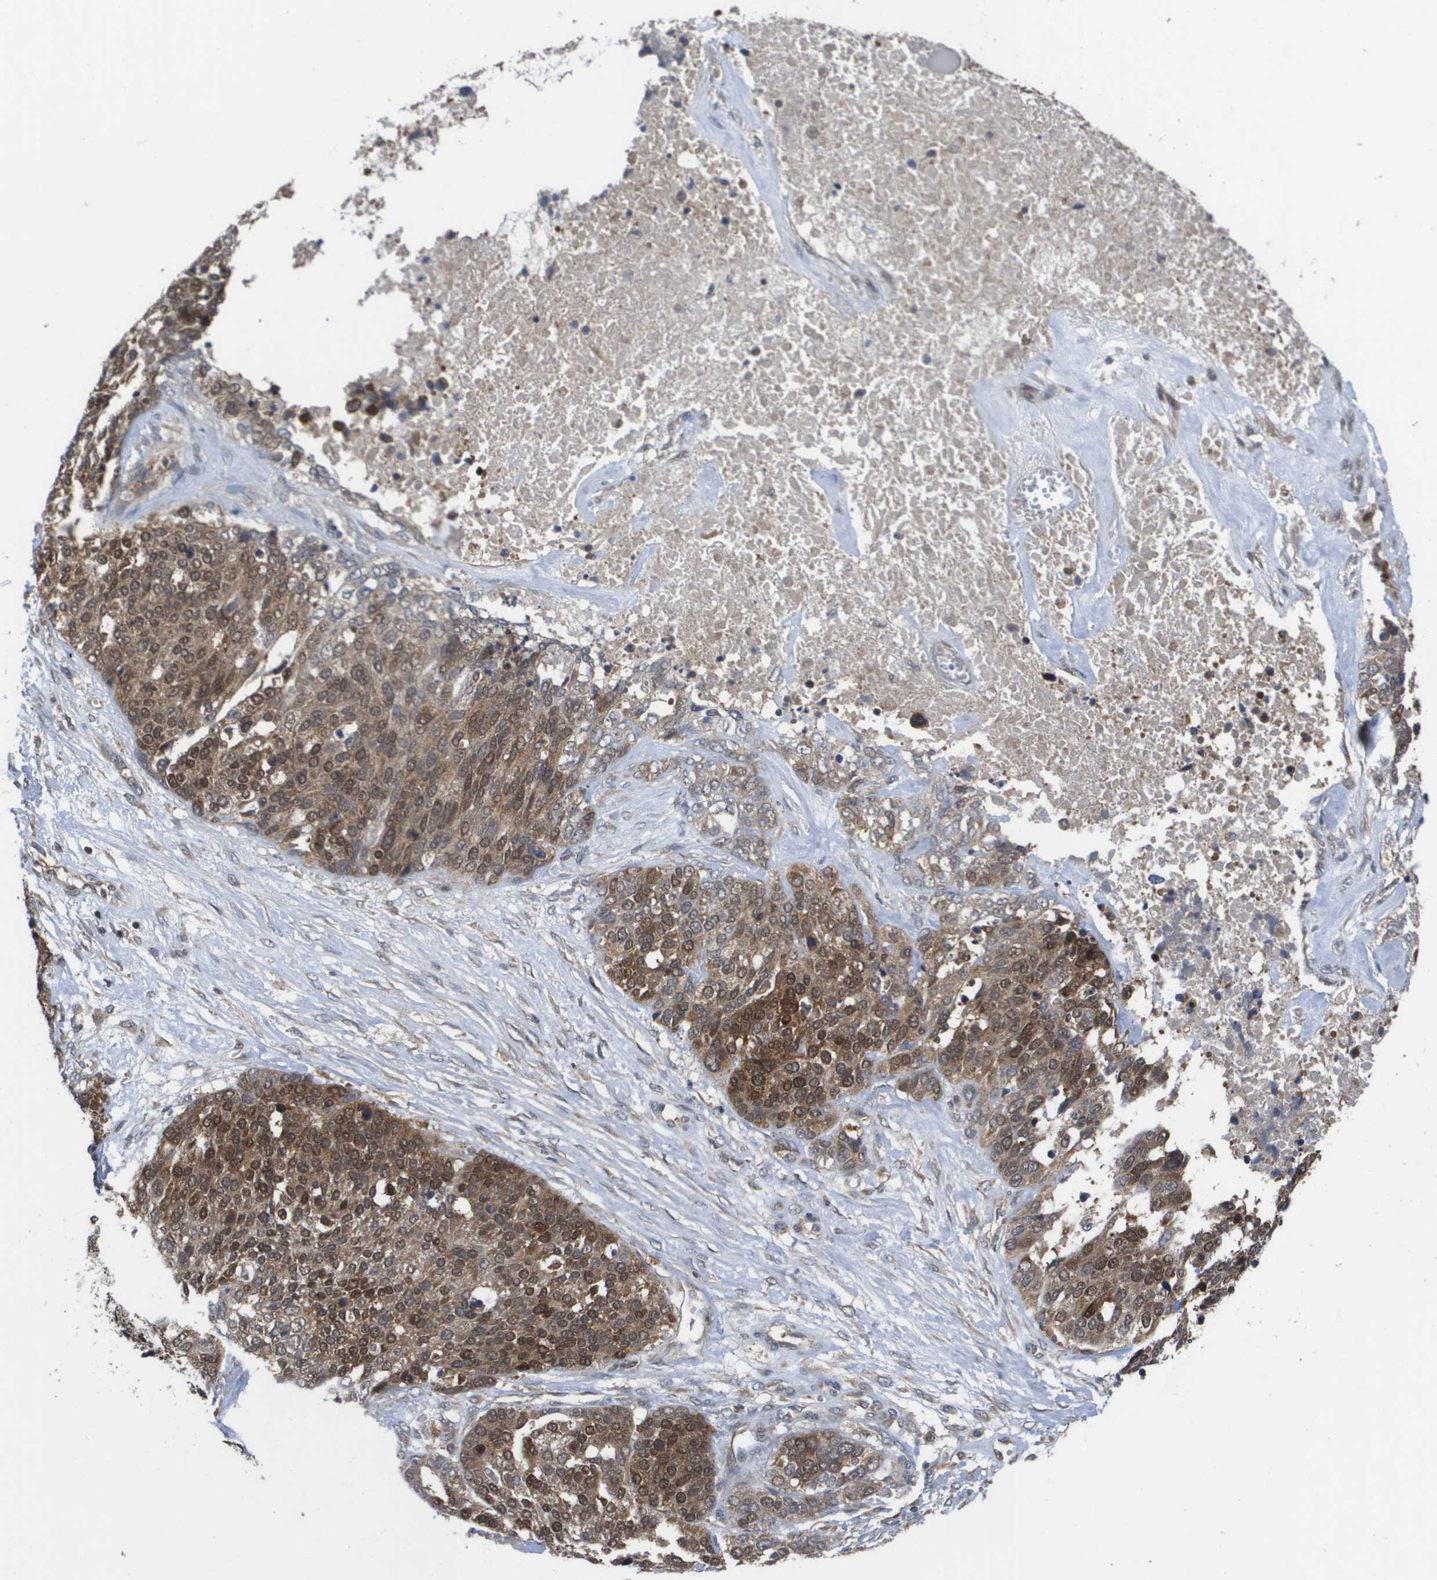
{"staining": {"intensity": "moderate", "quantity": ">75%", "location": "cytoplasmic/membranous"}, "tissue": "ovarian cancer", "cell_type": "Tumor cells", "image_type": "cancer", "snomed": [{"axis": "morphology", "description": "Cystadenocarcinoma, serous, NOS"}, {"axis": "topography", "description": "Ovary"}], "caption": "Ovarian cancer (serous cystadenocarcinoma) stained for a protein displays moderate cytoplasmic/membranous positivity in tumor cells. (brown staining indicates protein expression, while blue staining denotes nuclei).", "gene": "RBM38", "patient": {"sex": "female", "age": 44}}